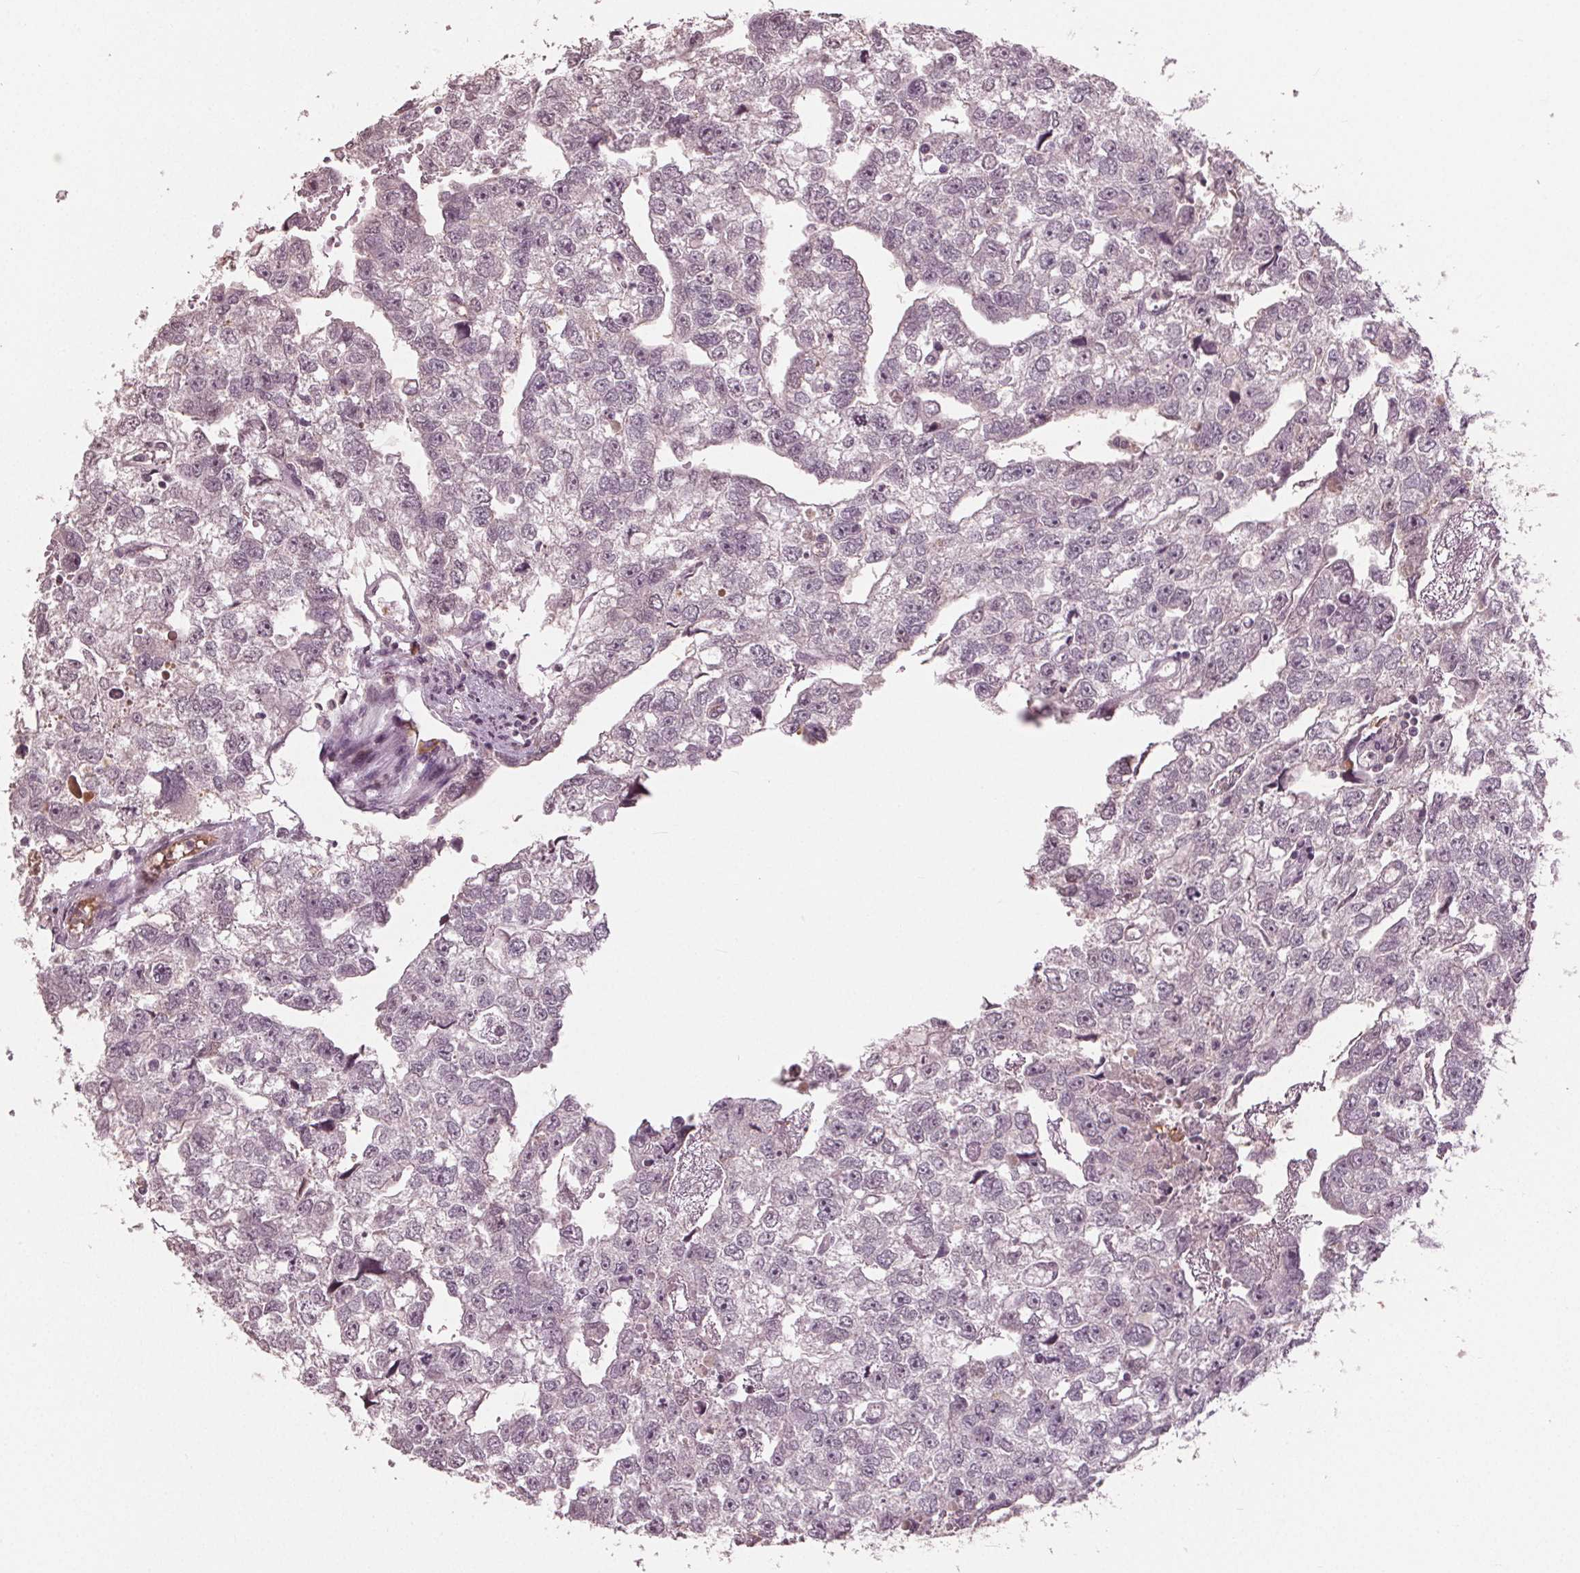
{"staining": {"intensity": "negative", "quantity": "none", "location": "none"}, "tissue": "testis cancer", "cell_type": "Tumor cells", "image_type": "cancer", "snomed": [{"axis": "morphology", "description": "Carcinoma, Embryonal, NOS"}, {"axis": "morphology", "description": "Teratoma, malignant, NOS"}, {"axis": "topography", "description": "Testis"}], "caption": "Testis cancer (embryonal carcinoma) was stained to show a protein in brown. There is no significant positivity in tumor cells.", "gene": "CXCL16", "patient": {"sex": "male", "age": 44}}